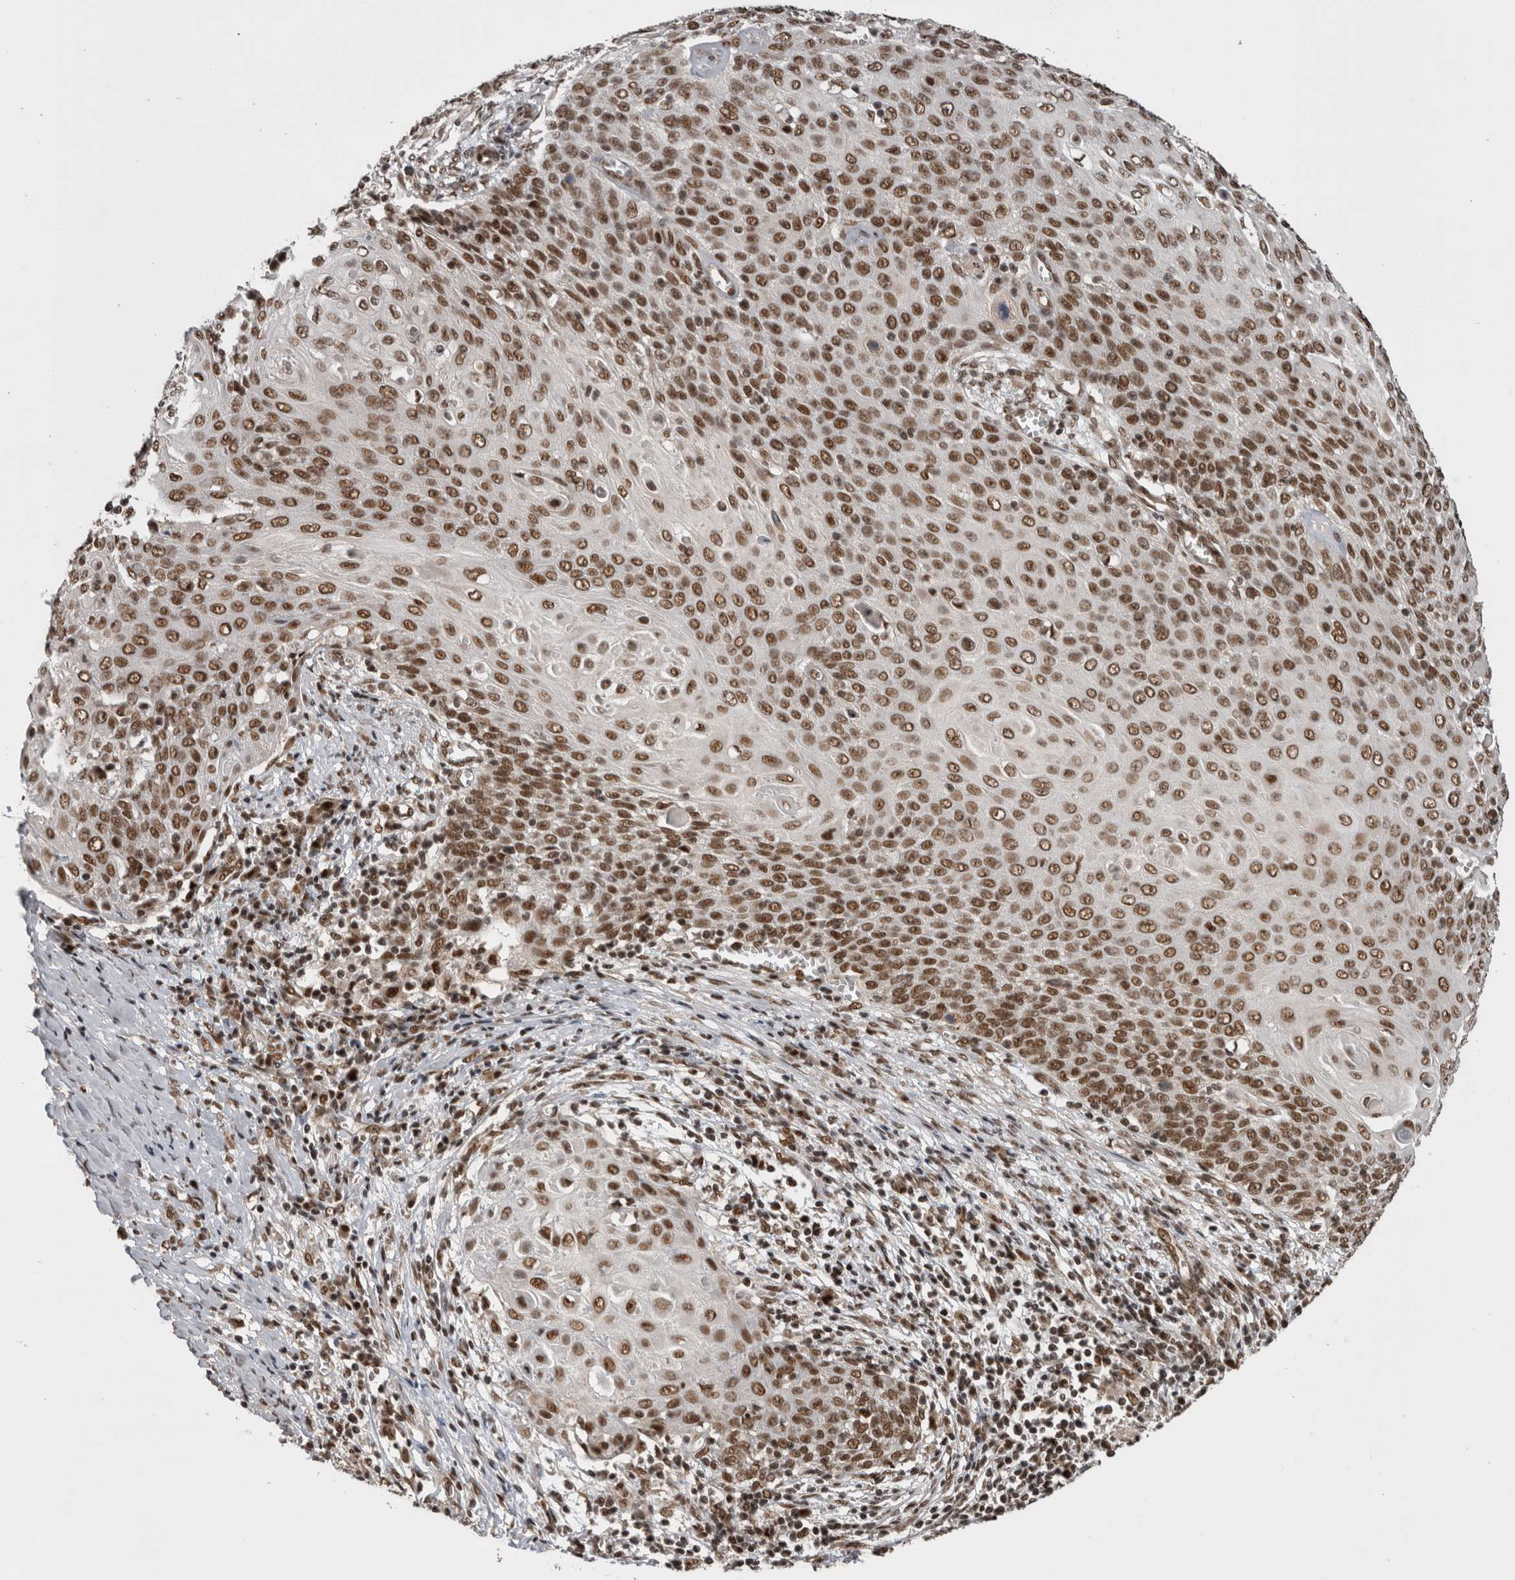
{"staining": {"intensity": "moderate", "quantity": ">75%", "location": "nuclear"}, "tissue": "cervical cancer", "cell_type": "Tumor cells", "image_type": "cancer", "snomed": [{"axis": "morphology", "description": "Squamous cell carcinoma, NOS"}, {"axis": "topography", "description": "Cervix"}], "caption": "There is medium levels of moderate nuclear expression in tumor cells of cervical cancer (squamous cell carcinoma), as demonstrated by immunohistochemical staining (brown color).", "gene": "CPSF2", "patient": {"sex": "female", "age": 39}}